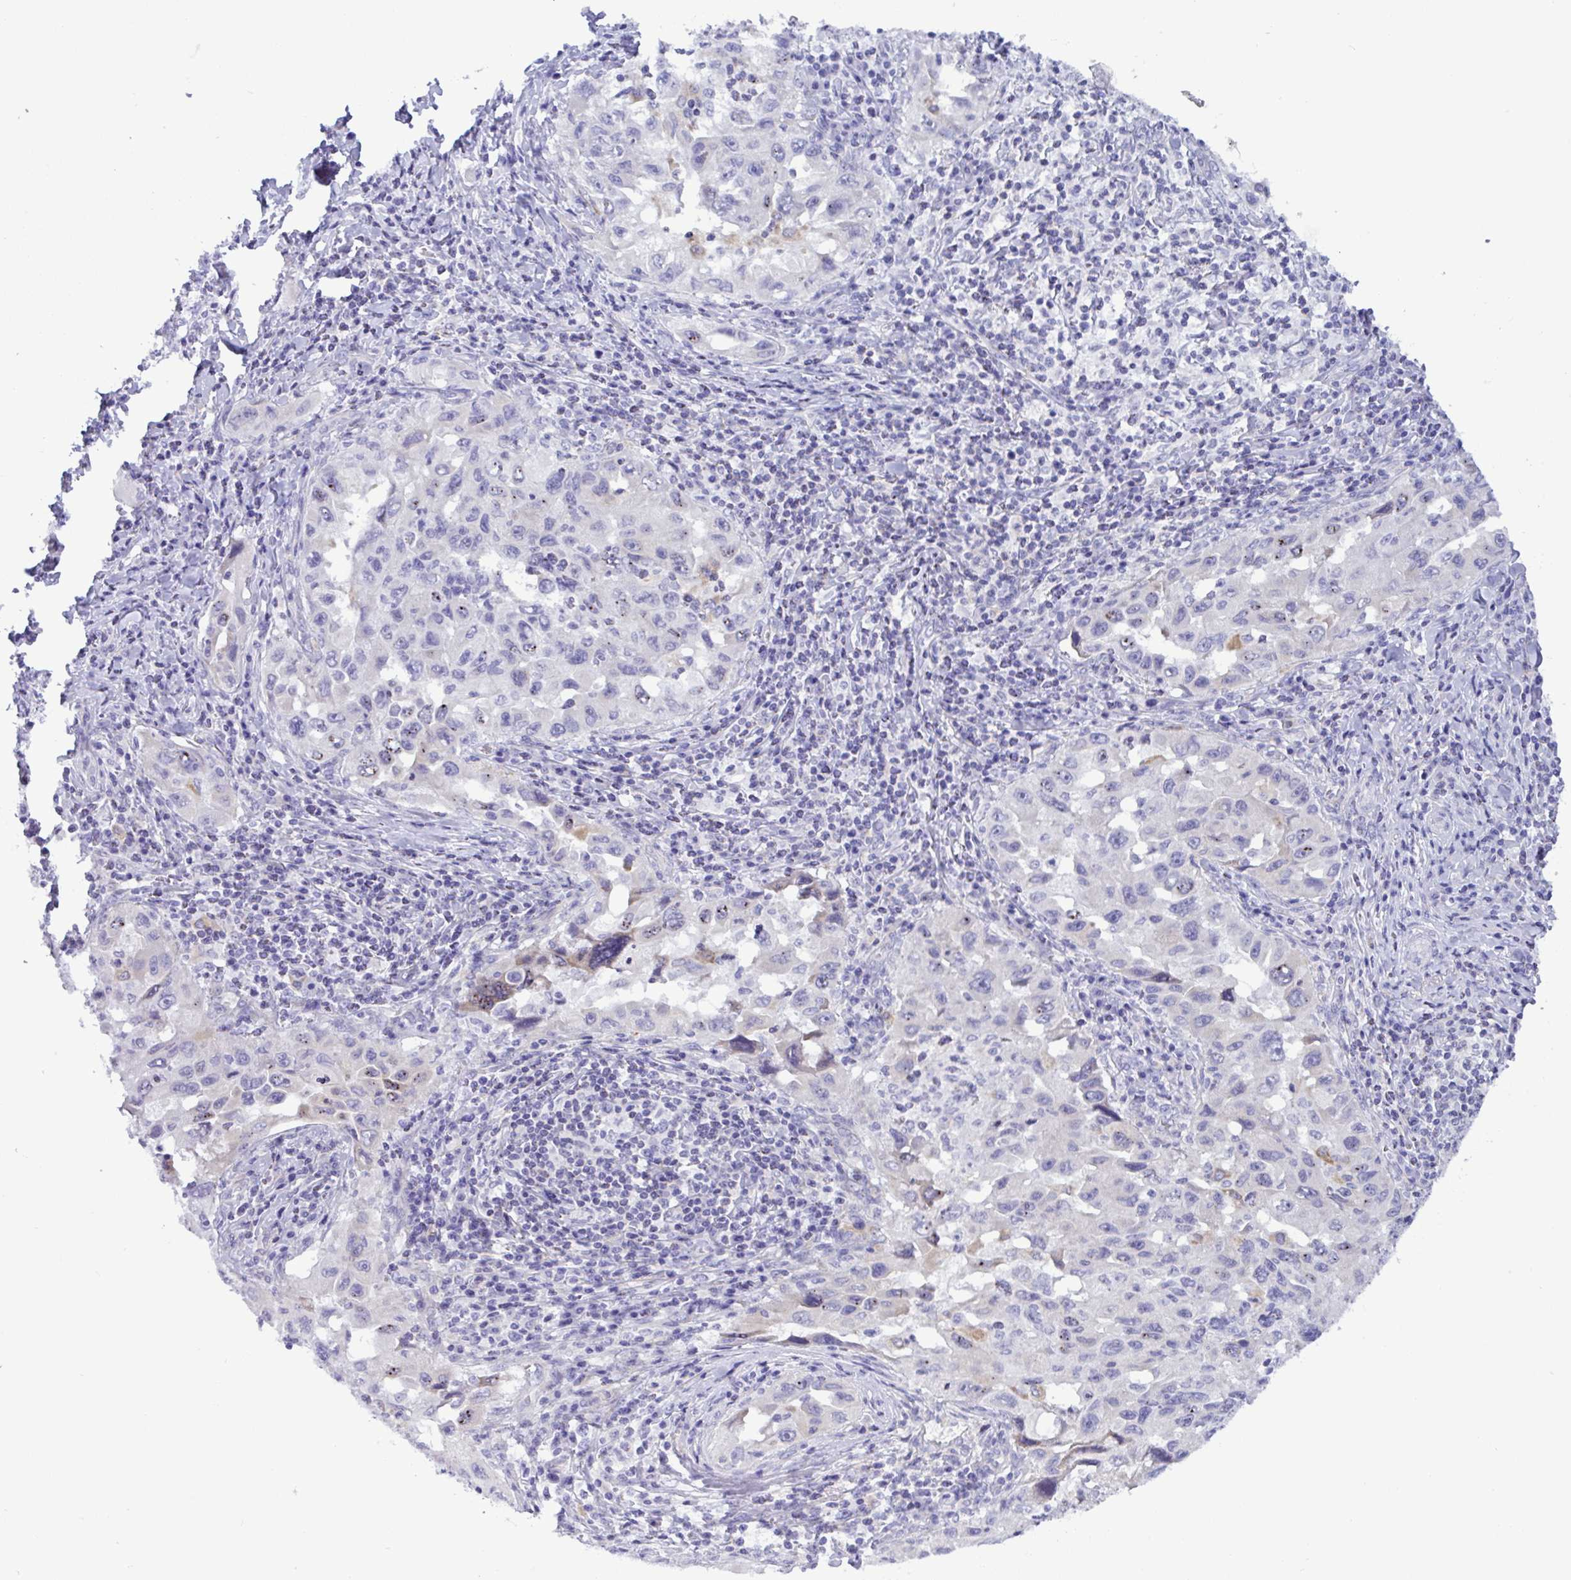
{"staining": {"intensity": "weak", "quantity": "<25%", "location": "cytoplasmic/membranous"}, "tissue": "lung cancer", "cell_type": "Tumor cells", "image_type": "cancer", "snomed": [{"axis": "morphology", "description": "Adenocarcinoma, NOS"}, {"axis": "topography", "description": "Lung"}], "caption": "A high-resolution photomicrograph shows IHC staining of lung cancer, which shows no significant positivity in tumor cells. (DAB (3,3'-diaminobenzidine) IHC with hematoxylin counter stain).", "gene": "SREBF1", "patient": {"sex": "female", "age": 73}}